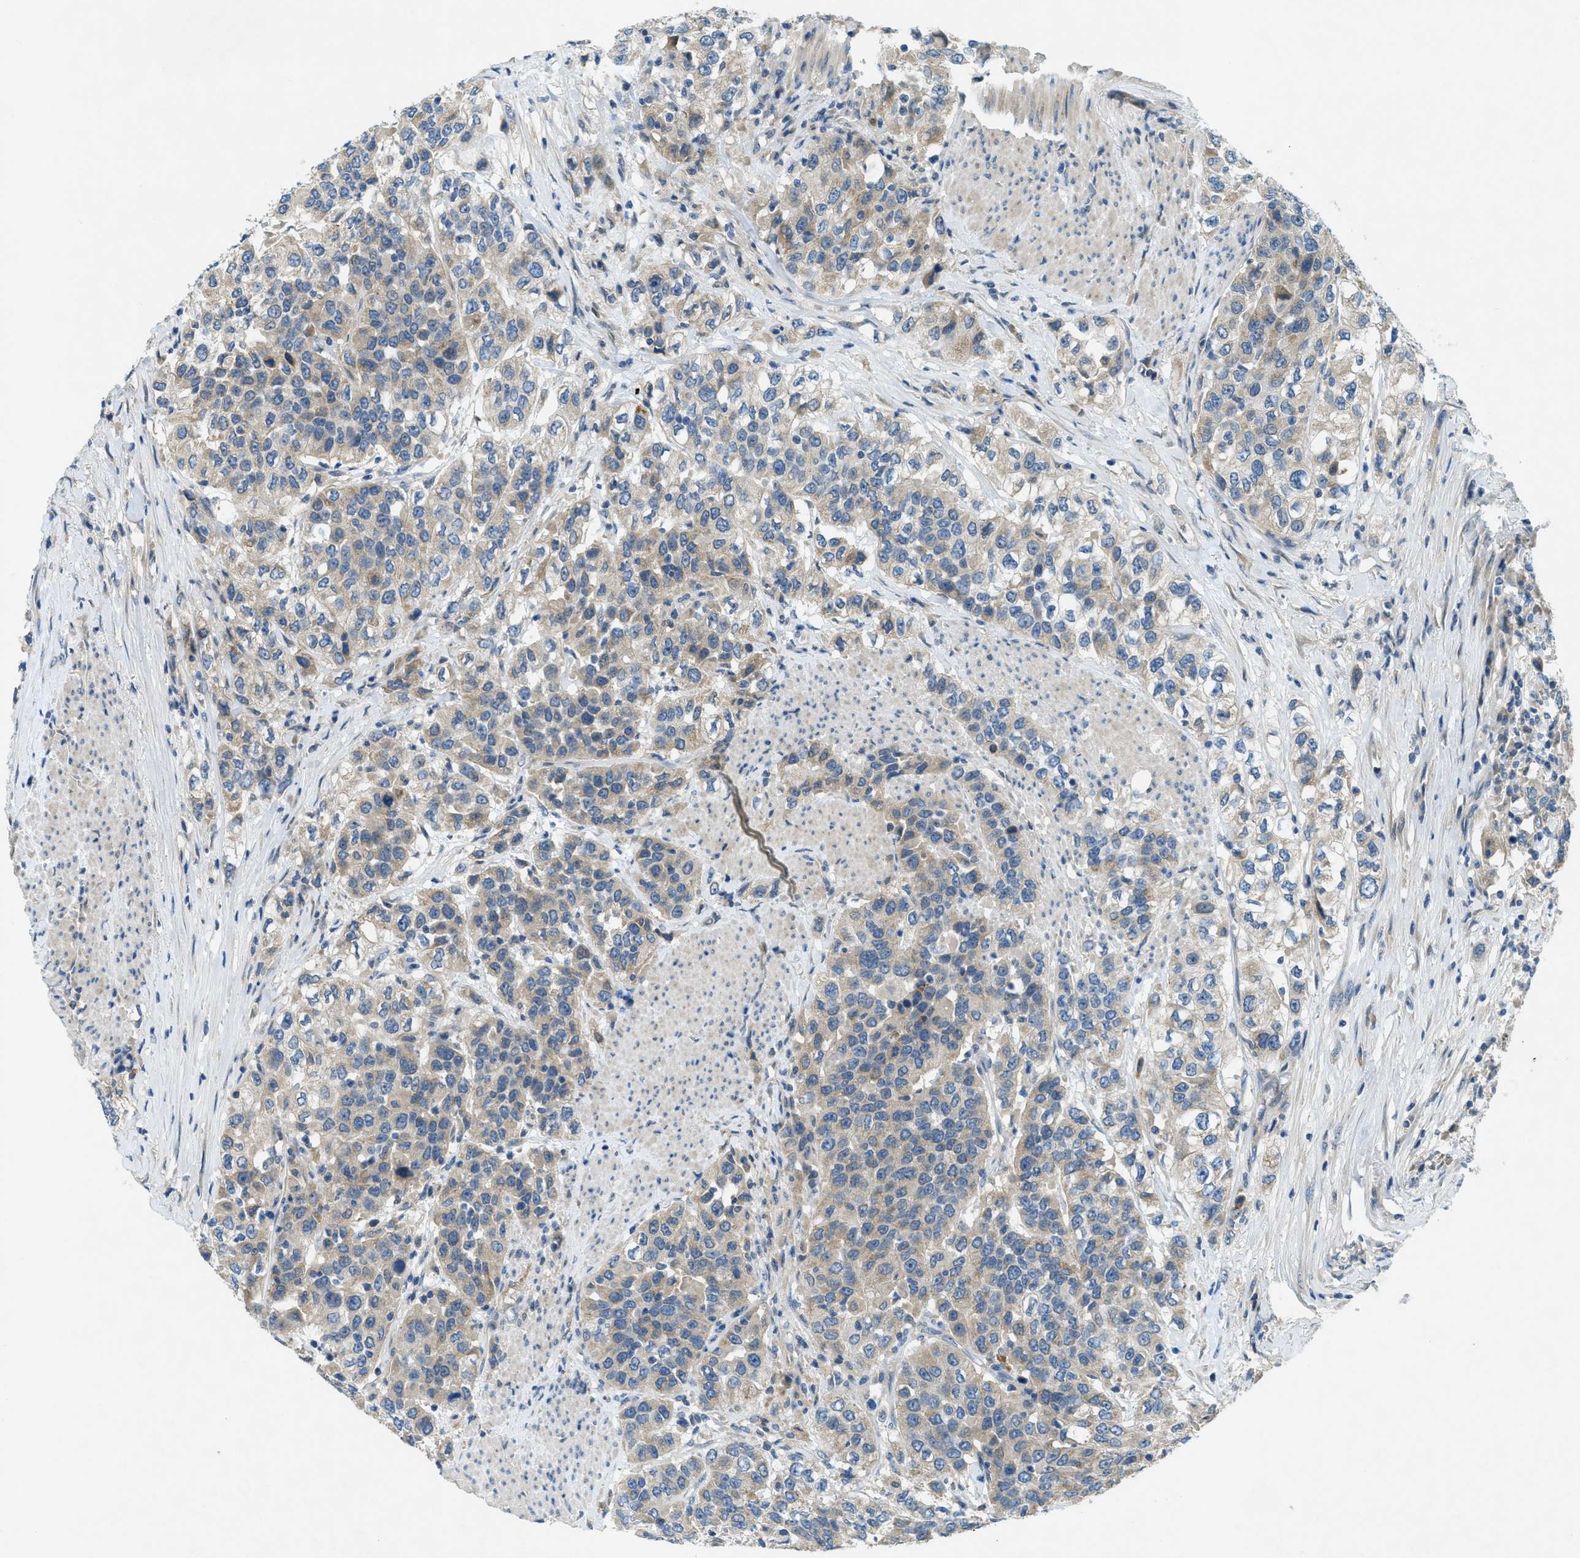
{"staining": {"intensity": "weak", "quantity": ">75%", "location": "cytoplasmic/membranous"}, "tissue": "urothelial cancer", "cell_type": "Tumor cells", "image_type": "cancer", "snomed": [{"axis": "morphology", "description": "Urothelial carcinoma, High grade"}, {"axis": "topography", "description": "Urinary bladder"}], "caption": "Immunohistochemical staining of high-grade urothelial carcinoma reveals low levels of weak cytoplasmic/membranous protein positivity in approximately >75% of tumor cells.", "gene": "SNX14", "patient": {"sex": "female", "age": 80}}